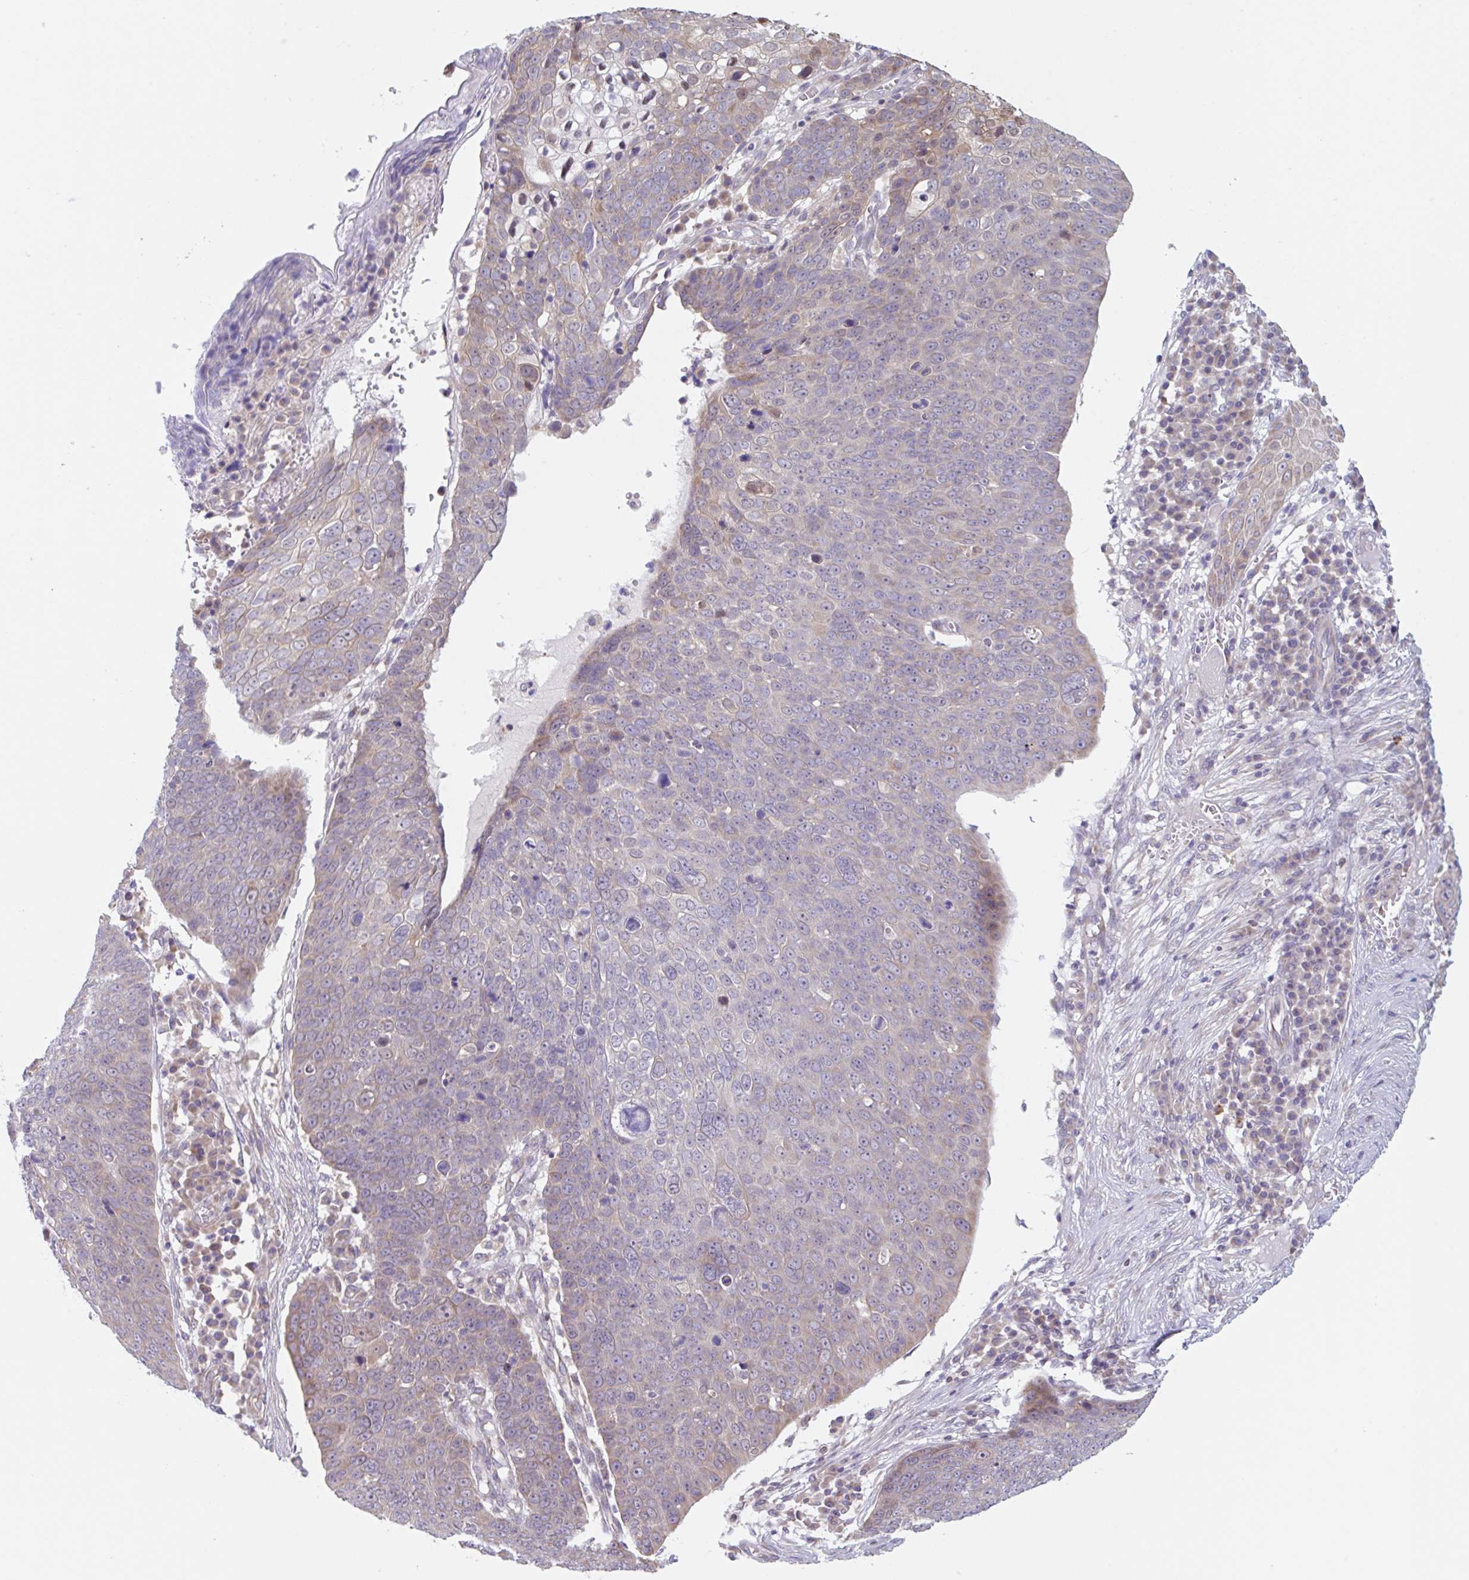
{"staining": {"intensity": "negative", "quantity": "none", "location": "none"}, "tissue": "skin cancer", "cell_type": "Tumor cells", "image_type": "cancer", "snomed": [{"axis": "morphology", "description": "Squamous cell carcinoma, NOS"}, {"axis": "topography", "description": "Skin"}], "caption": "High power microscopy image of an IHC micrograph of skin cancer, revealing no significant expression in tumor cells.", "gene": "TBPL2", "patient": {"sex": "male", "age": 71}}